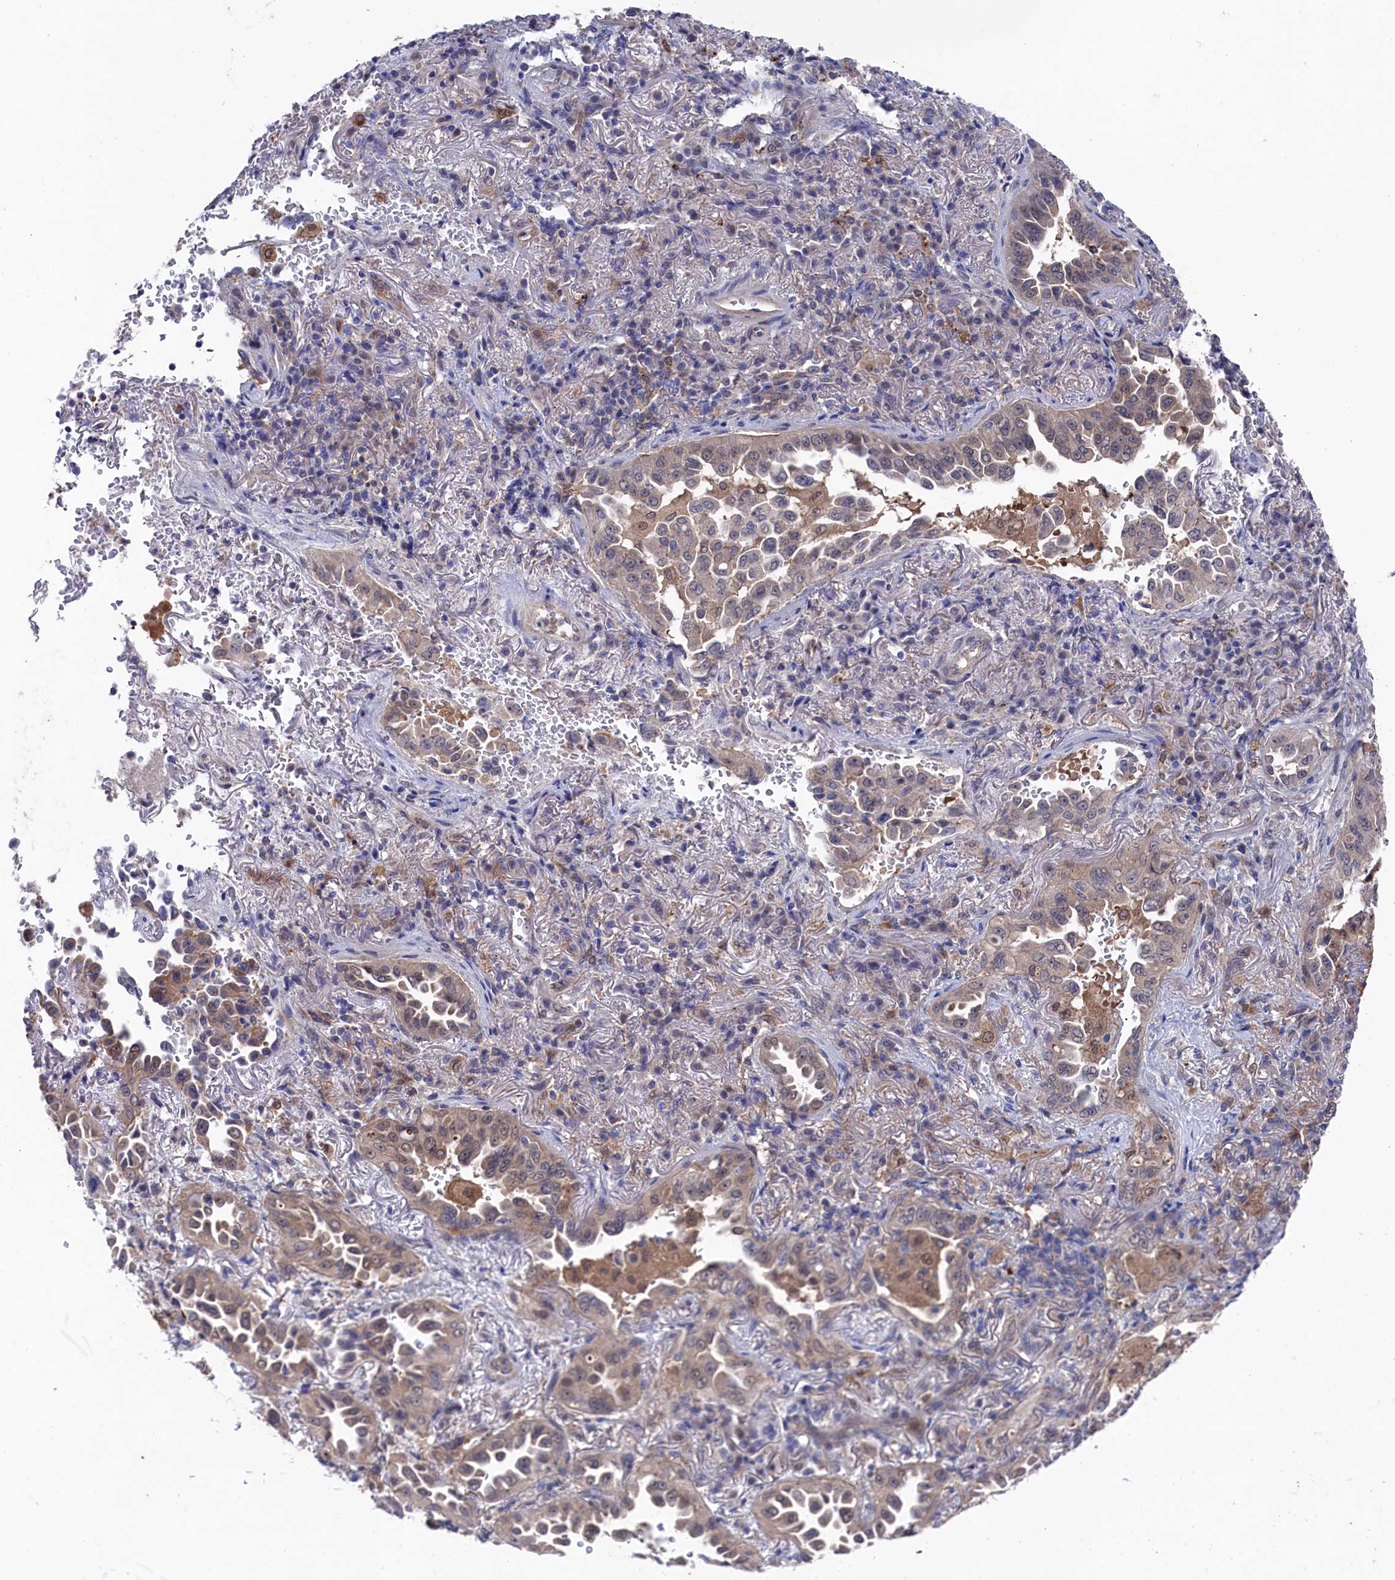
{"staining": {"intensity": "moderate", "quantity": "<25%", "location": "cytoplasmic/membranous,nuclear"}, "tissue": "lung cancer", "cell_type": "Tumor cells", "image_type": "cancer", "snomed": [{"axis": "morphology", "description": "Adenocarcinoma, NOS"}, {"axis": "topography", "description": "Lung"}], "caption": "Protein staining of lung cancer tissue reveals moderate cytoplasmic/membranous and nuclear positivity in approximately <25% of tumor cells.", "gene": "RNH1", "patient": {"sex": "female", "age": 69}}